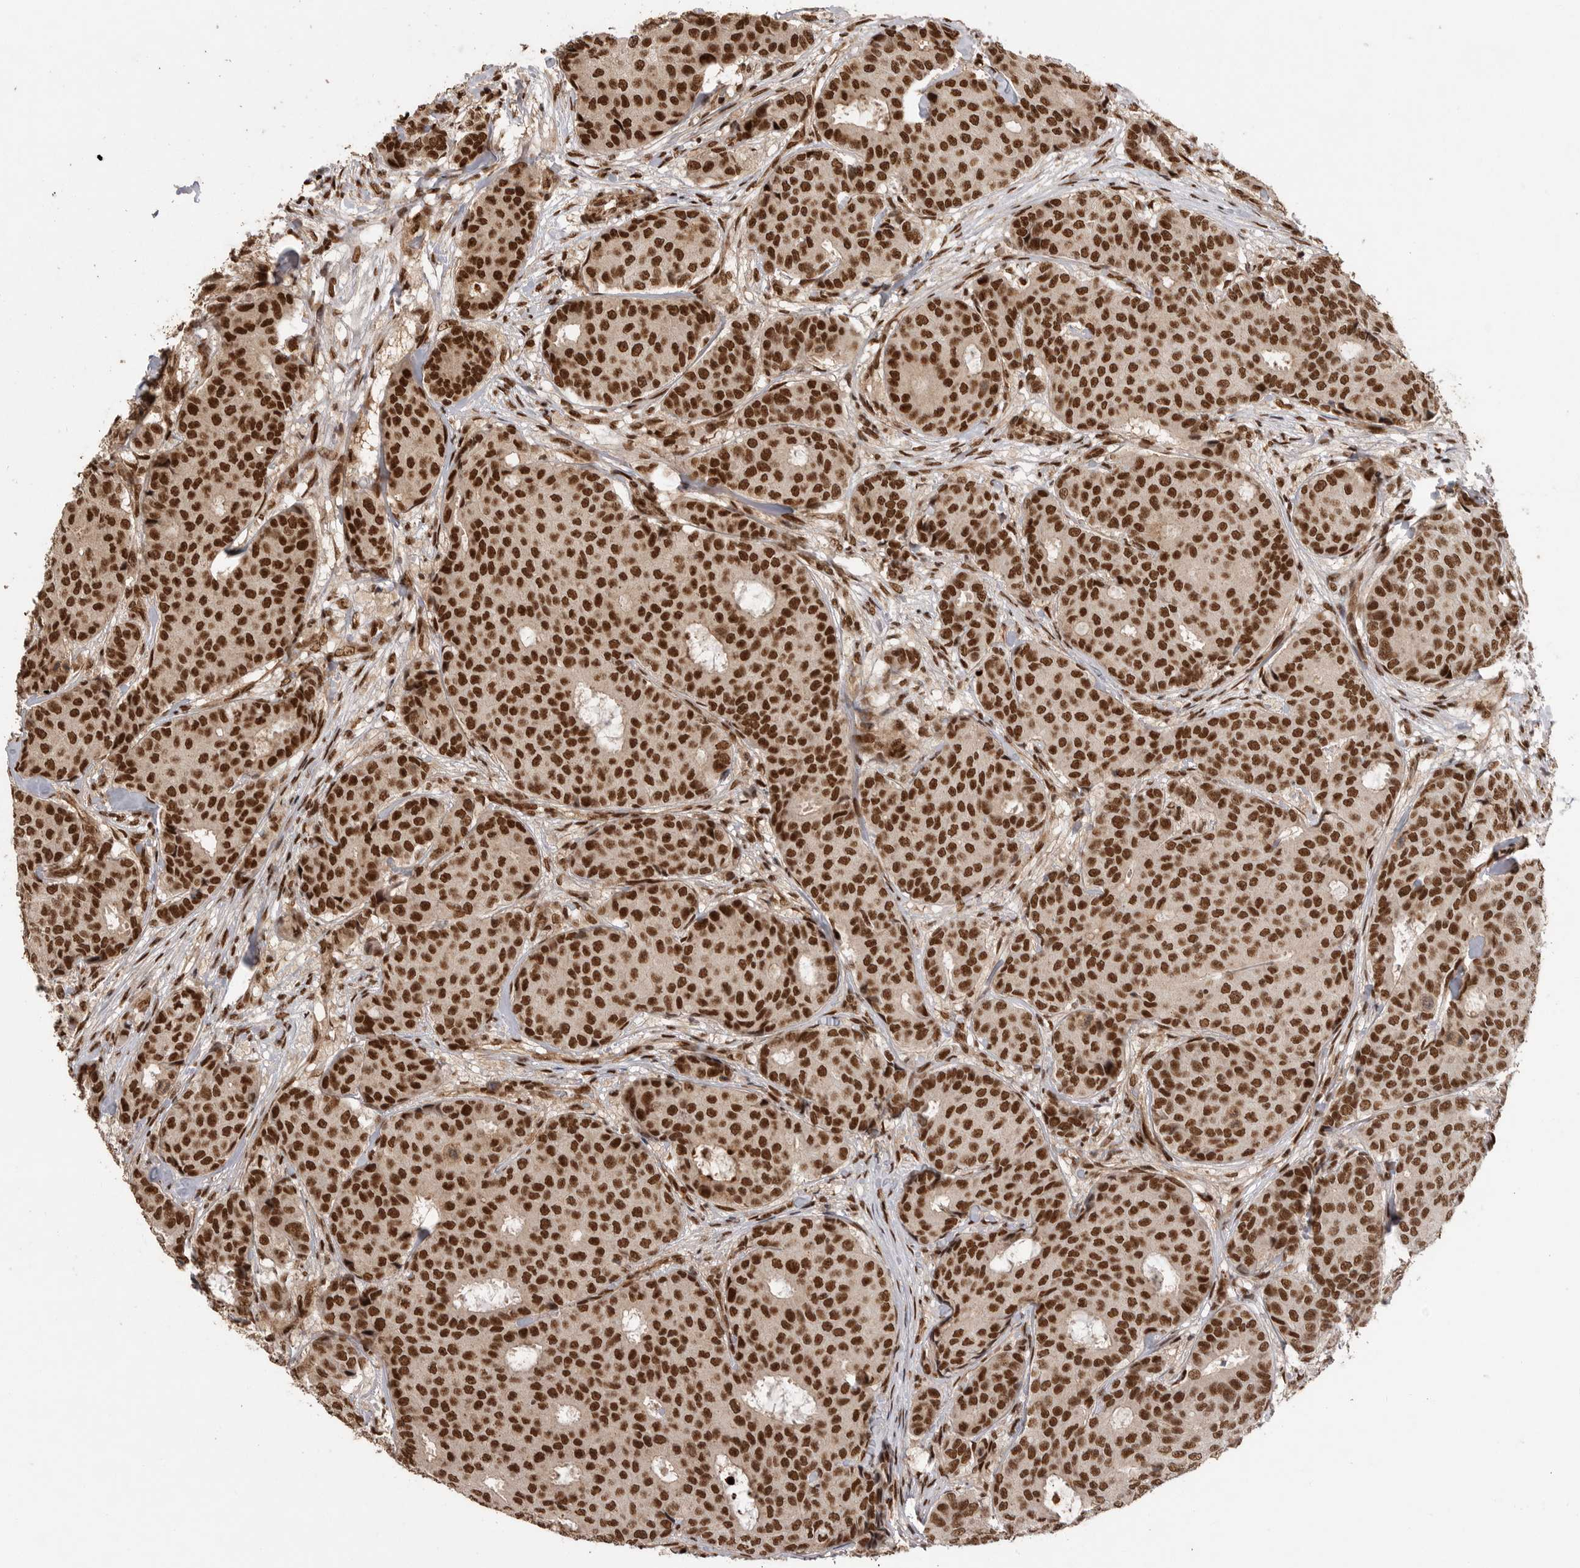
{"staining": {"intensity": "strong", "quantity": ">75%", "location": "nuclear"}, "tissue": "breast cancer", "cell_type": "Tumor cells", "image_type": "cancer", "snomed": [{"axis": "morphology", "description": "Duct carcinoma"}, {"axis": "topography", "description": "Breast"}], "caption": "Tumor cells display high levels of strong nuclear positivity in about >75% of cells in human invasive ductal carcinoma (breast). The protein of interest is shown in brown color, while the nuclei are stained blue.", "gene": "PPP1R8", "patient": {"sex": "female", "age": 75}}